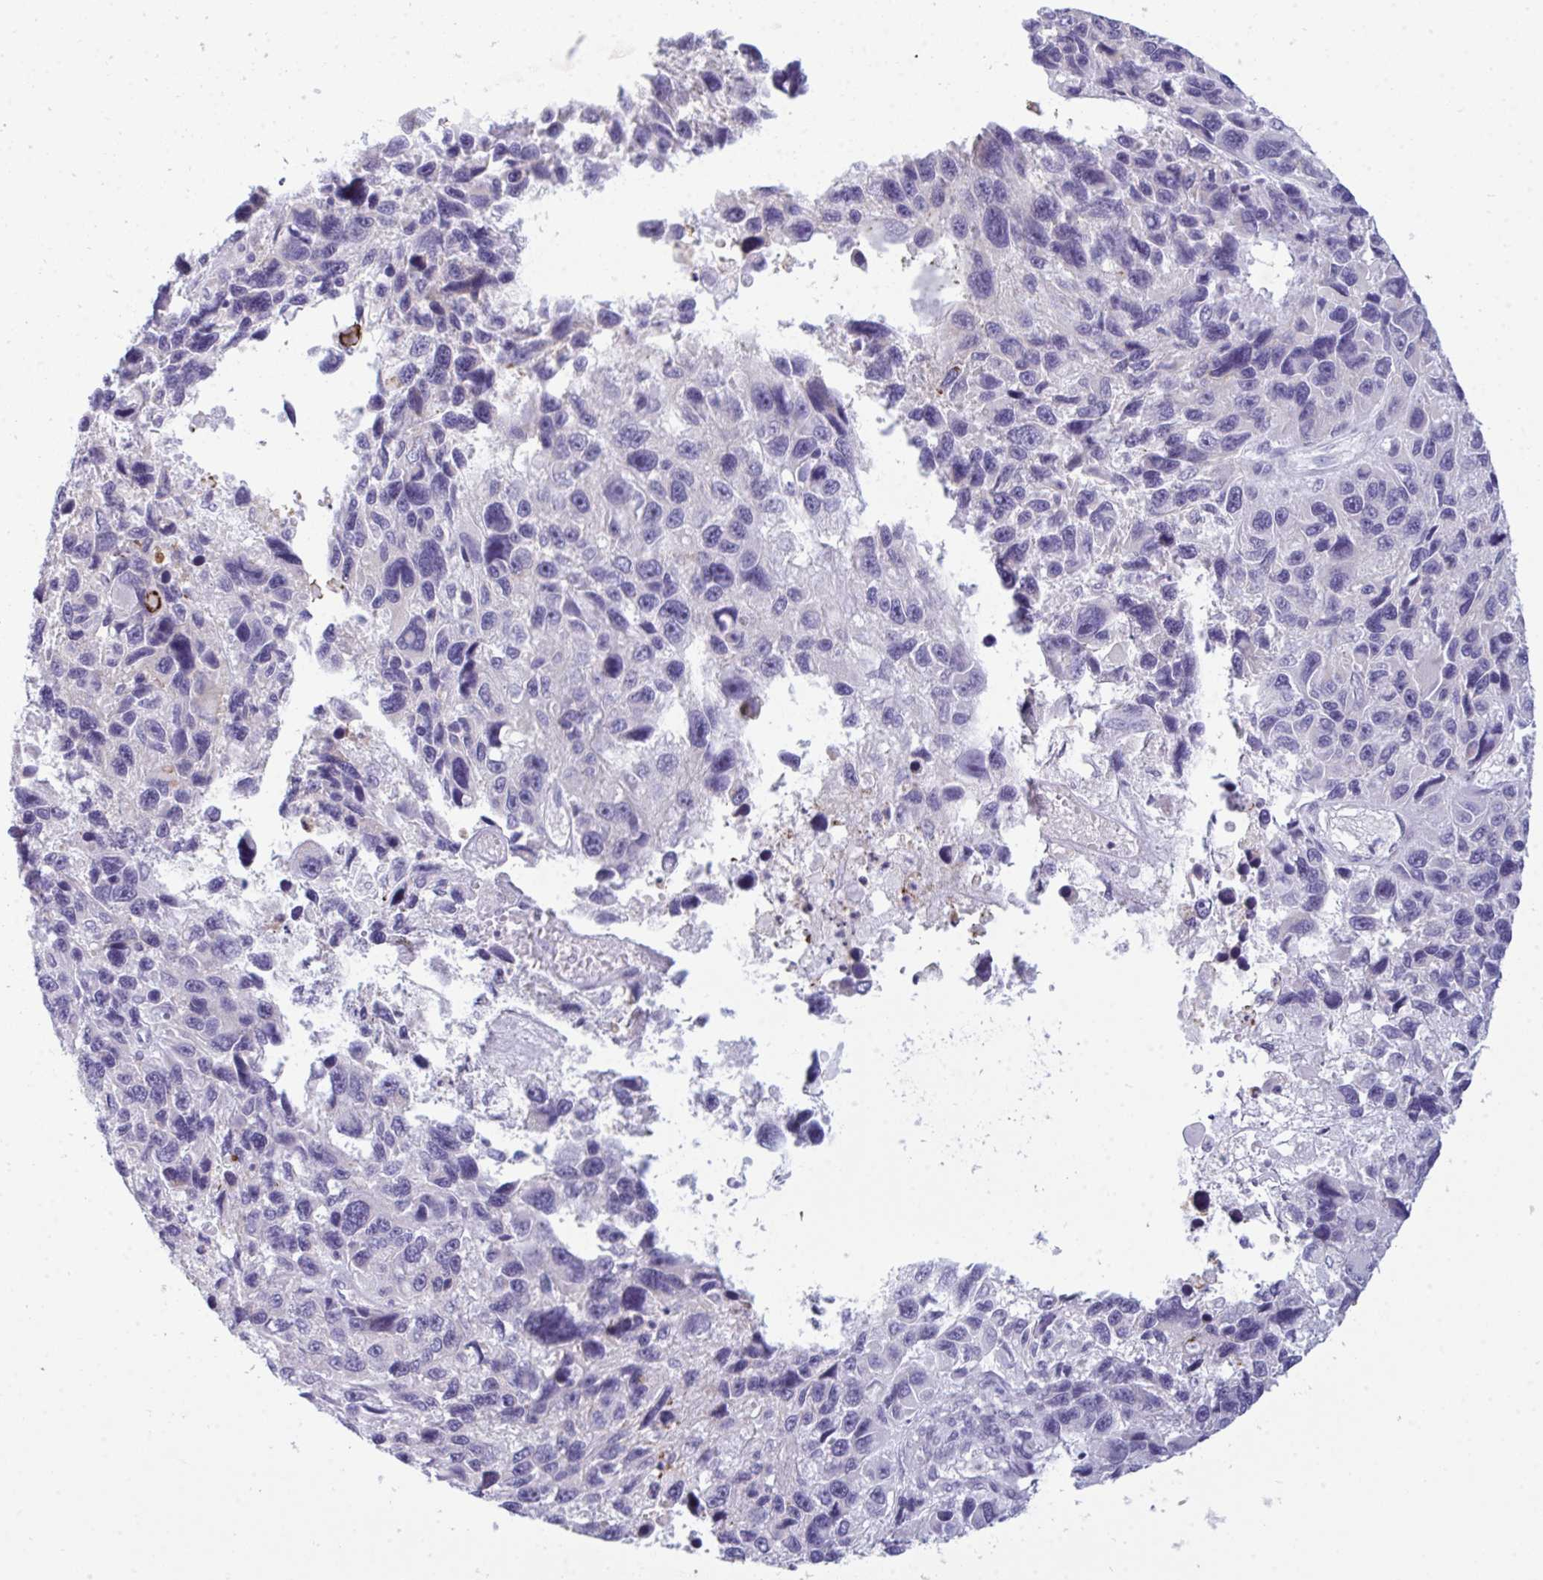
{"staining": {"intensity": "negative", "quantity": "none", "location": "none"}, "tissue": "melanoma", "cell_type": "Tumor cells", "image_type": "cancer", "snomed": [{"axis": "morphology", "description": "Malignant melanoma, NOS"}, {"axis": "topography", "description": "Skin"}], "caption": "Melanoma was stained to show a protein in brown. There is no significant positivity in tumor cells.", "gene": "MYH10", "patient": {"sex": "male", "age": 53}}